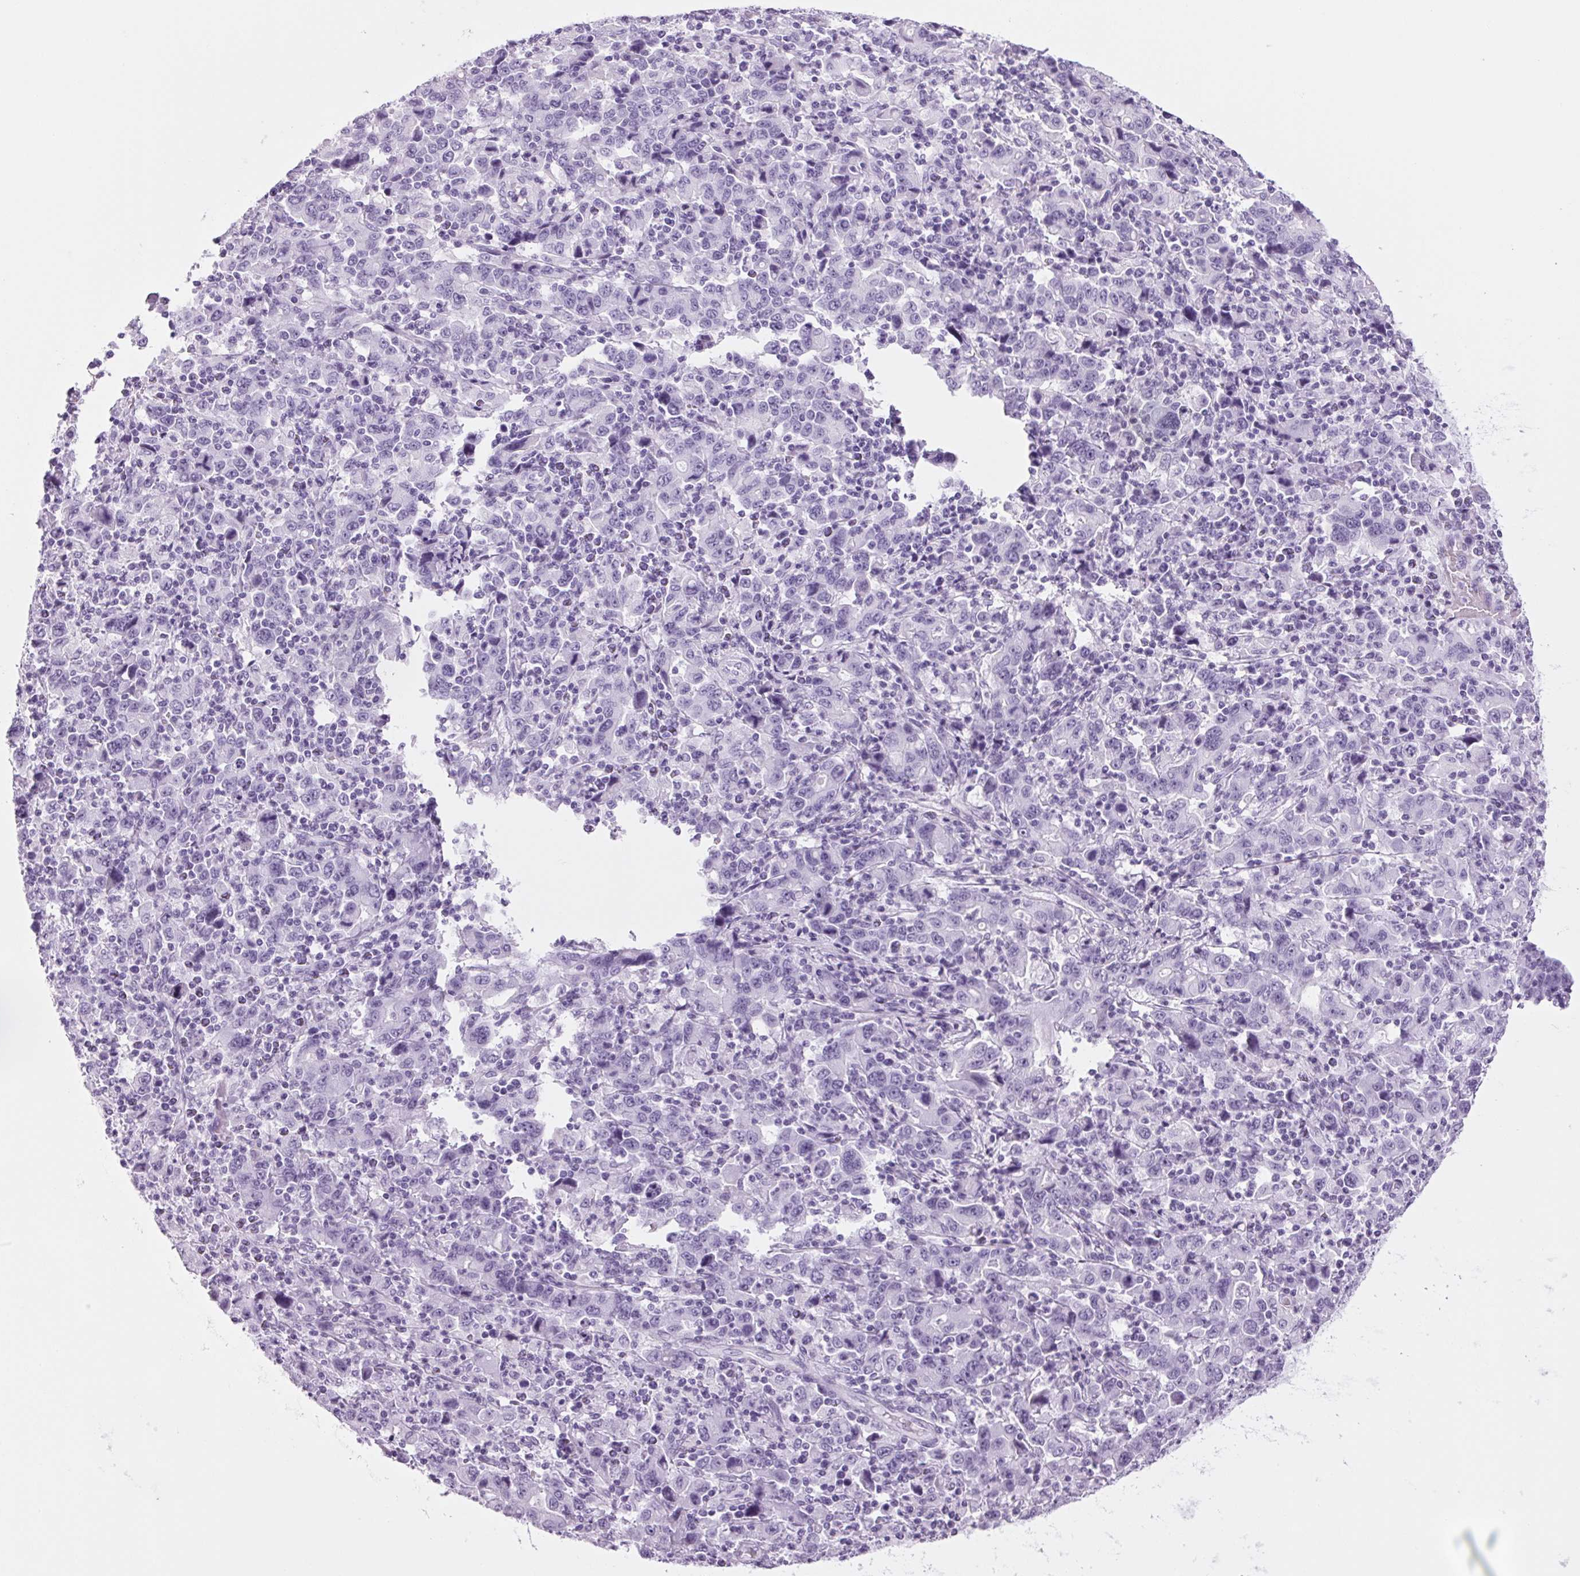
{"staining": {"intensity": "negative", "quantity": "none", "location": "none"}, "tissue": "stomach cancer", "cell_type": "Tumor cells", "image_type": "cancer", "snomed": [{"axis": "morphology", "description": "Adenocarcinoma, NOS"}, {"axis": "topography", "description": "Stomach, upper"}], "caption": "IHC micrograph of human stomach cancer stained for a protein (brown), which displays no staining in tumor cells.", "gene": "PPP1R1A", "patient": {"sex": "male", "age": 69}}